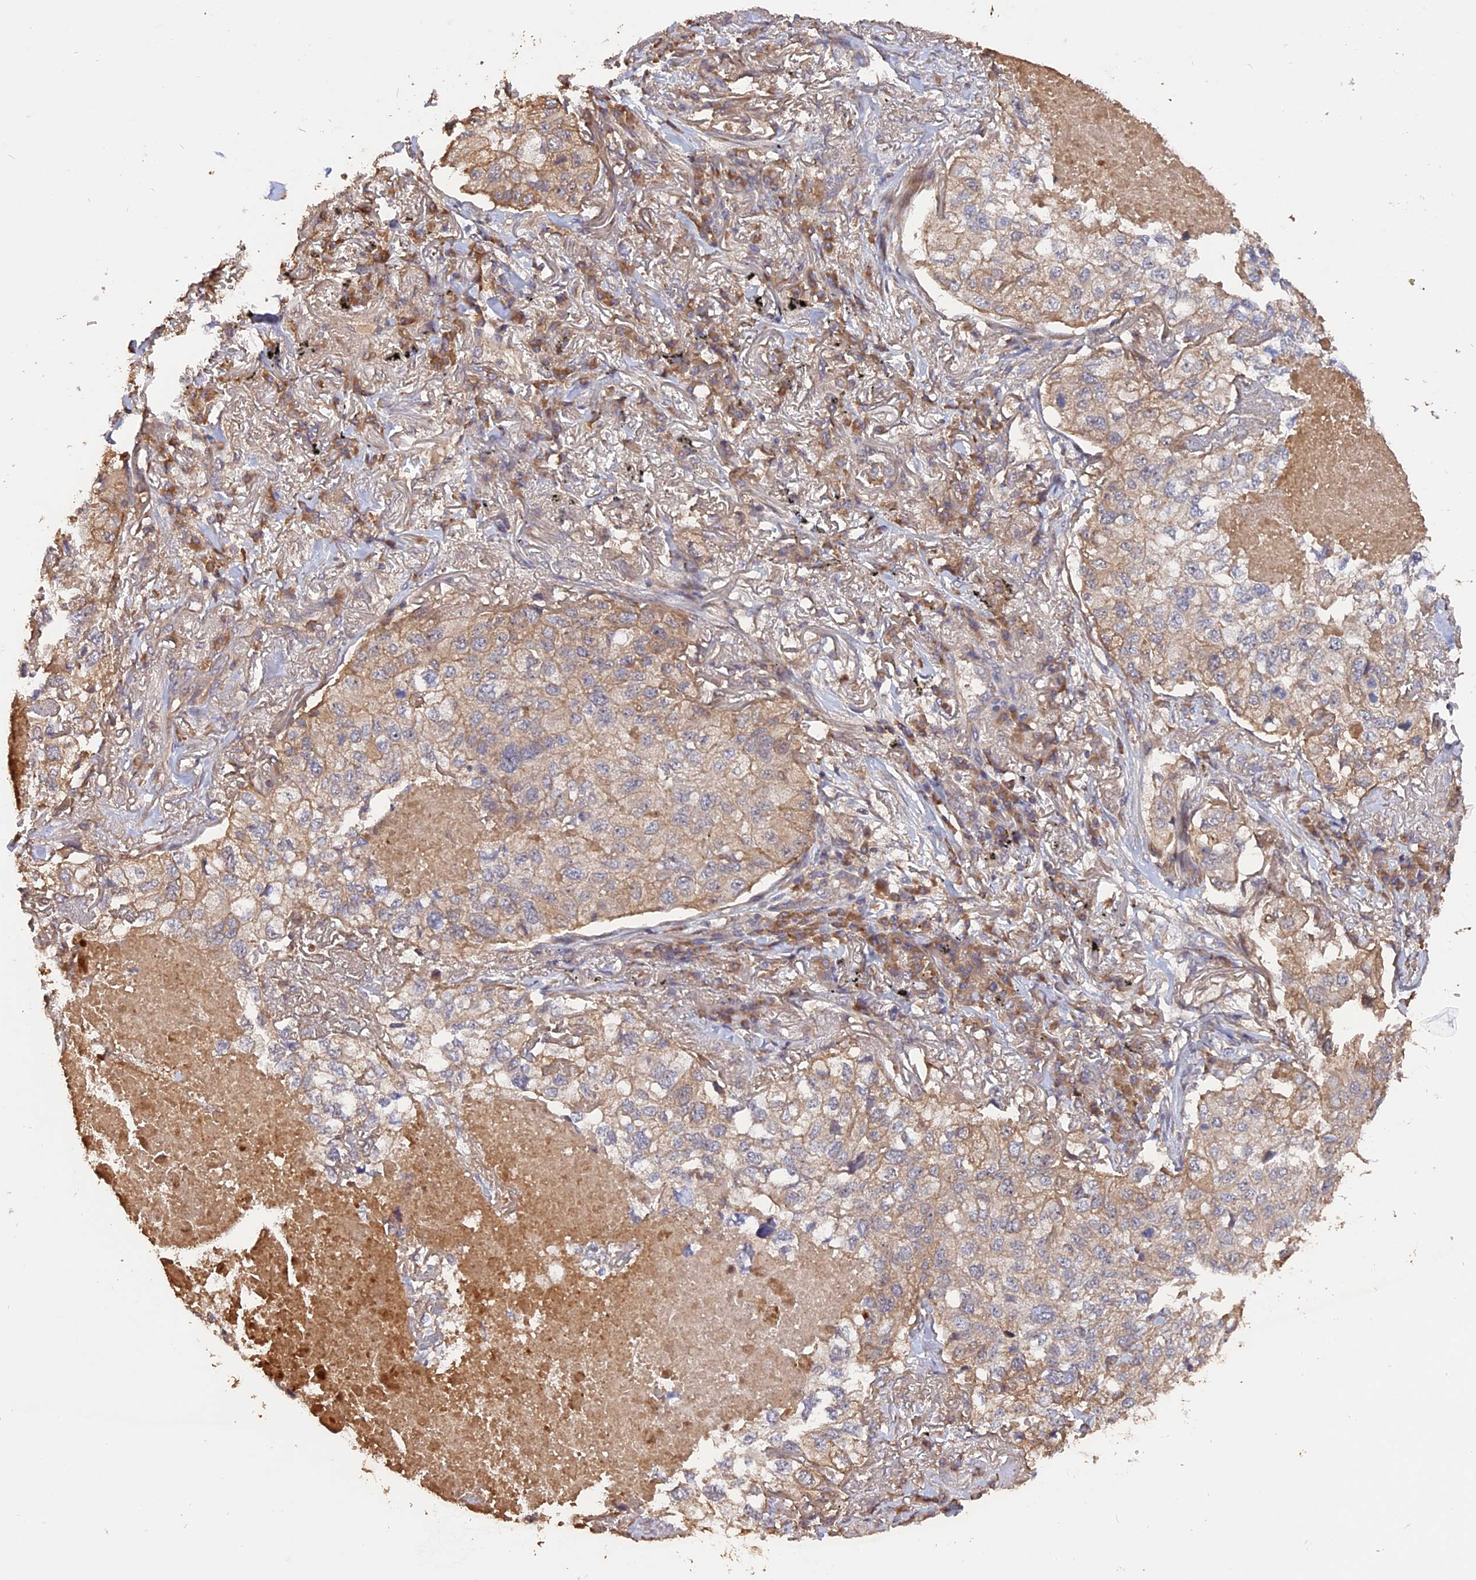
{"staining": {"intensity": "weak", "quantity": "25%-75%", "location": "cytoplasmic/membranous"}, "tissue": "lung cancer", "cell_type": "Tumor cells", "image_type": "cancer", "snomed": [{"axis": "morphology", "description": "Adenocarcinoma, NOS"}, {"axis": "topography", "description": "Lung"}], "caption": "Protein positivity by IHC displays weak cytoplasmic/membranous positivity in approximately 25%-75% of tumor cells in lung cancer (adenocarcinoma).", "gene": "RASAL1", "patient": {"sex": "male", "age": 65}}